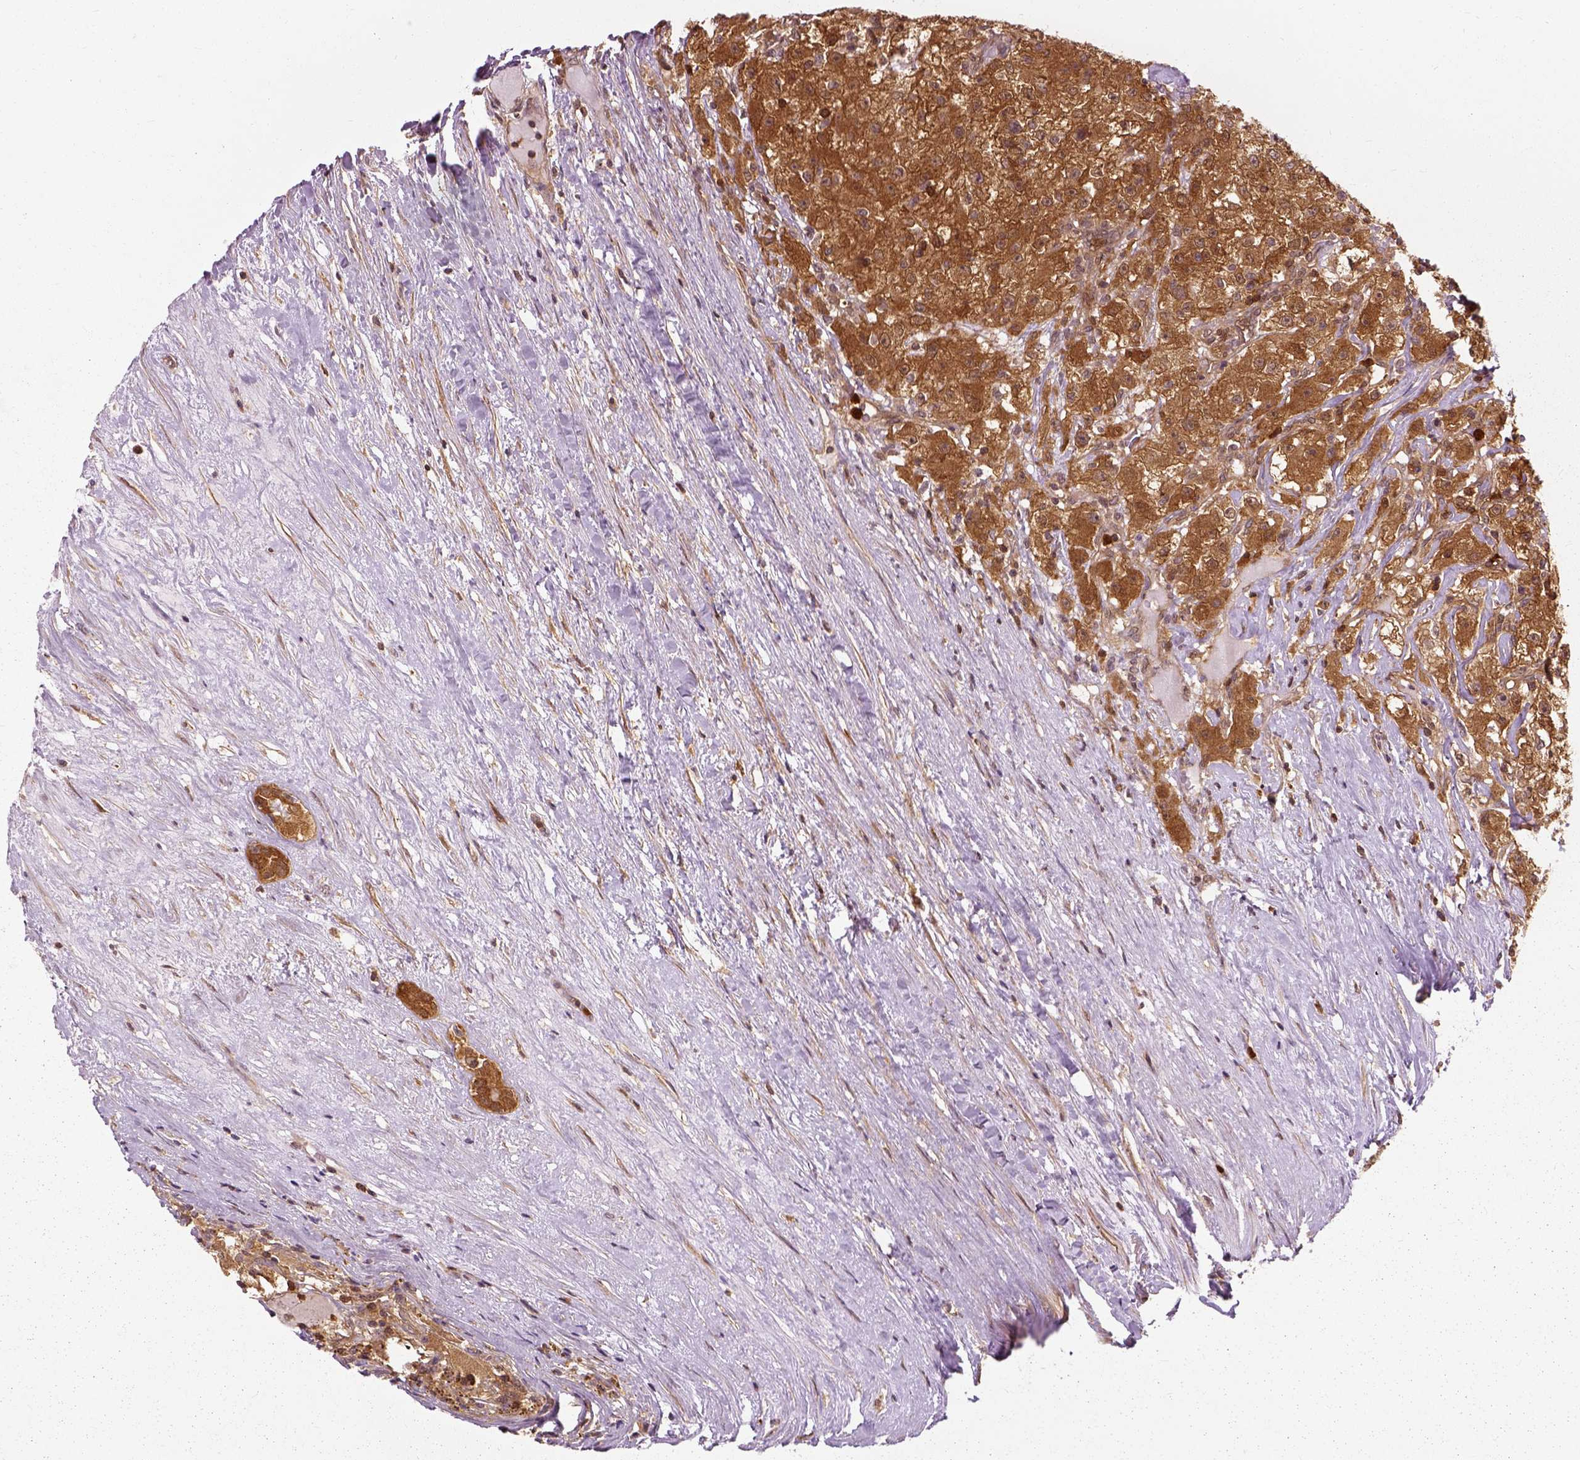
{"staining": {"intensity": "moderate", "quantity": ">75%", "location": "cytoplasmic/membranous"}, "tissue": "renal cancer", "cell_type": "Tumor cells", "image_type": "cancer", "snomed": [{"axis": "morphology", "description": "Adenocarcinoma, NOS"}, {"axis": "topography", "description": "Kidney"}], "caption": "Immunohistochemistry histopathology image of renal cancer stained for a protein (brown), which exhibits medium levels of moderate cytoplasmic/membranous staining in about >75% of tumor cells.", "gene": "GPI", "patient": {"sex": "female", "age": 67}}